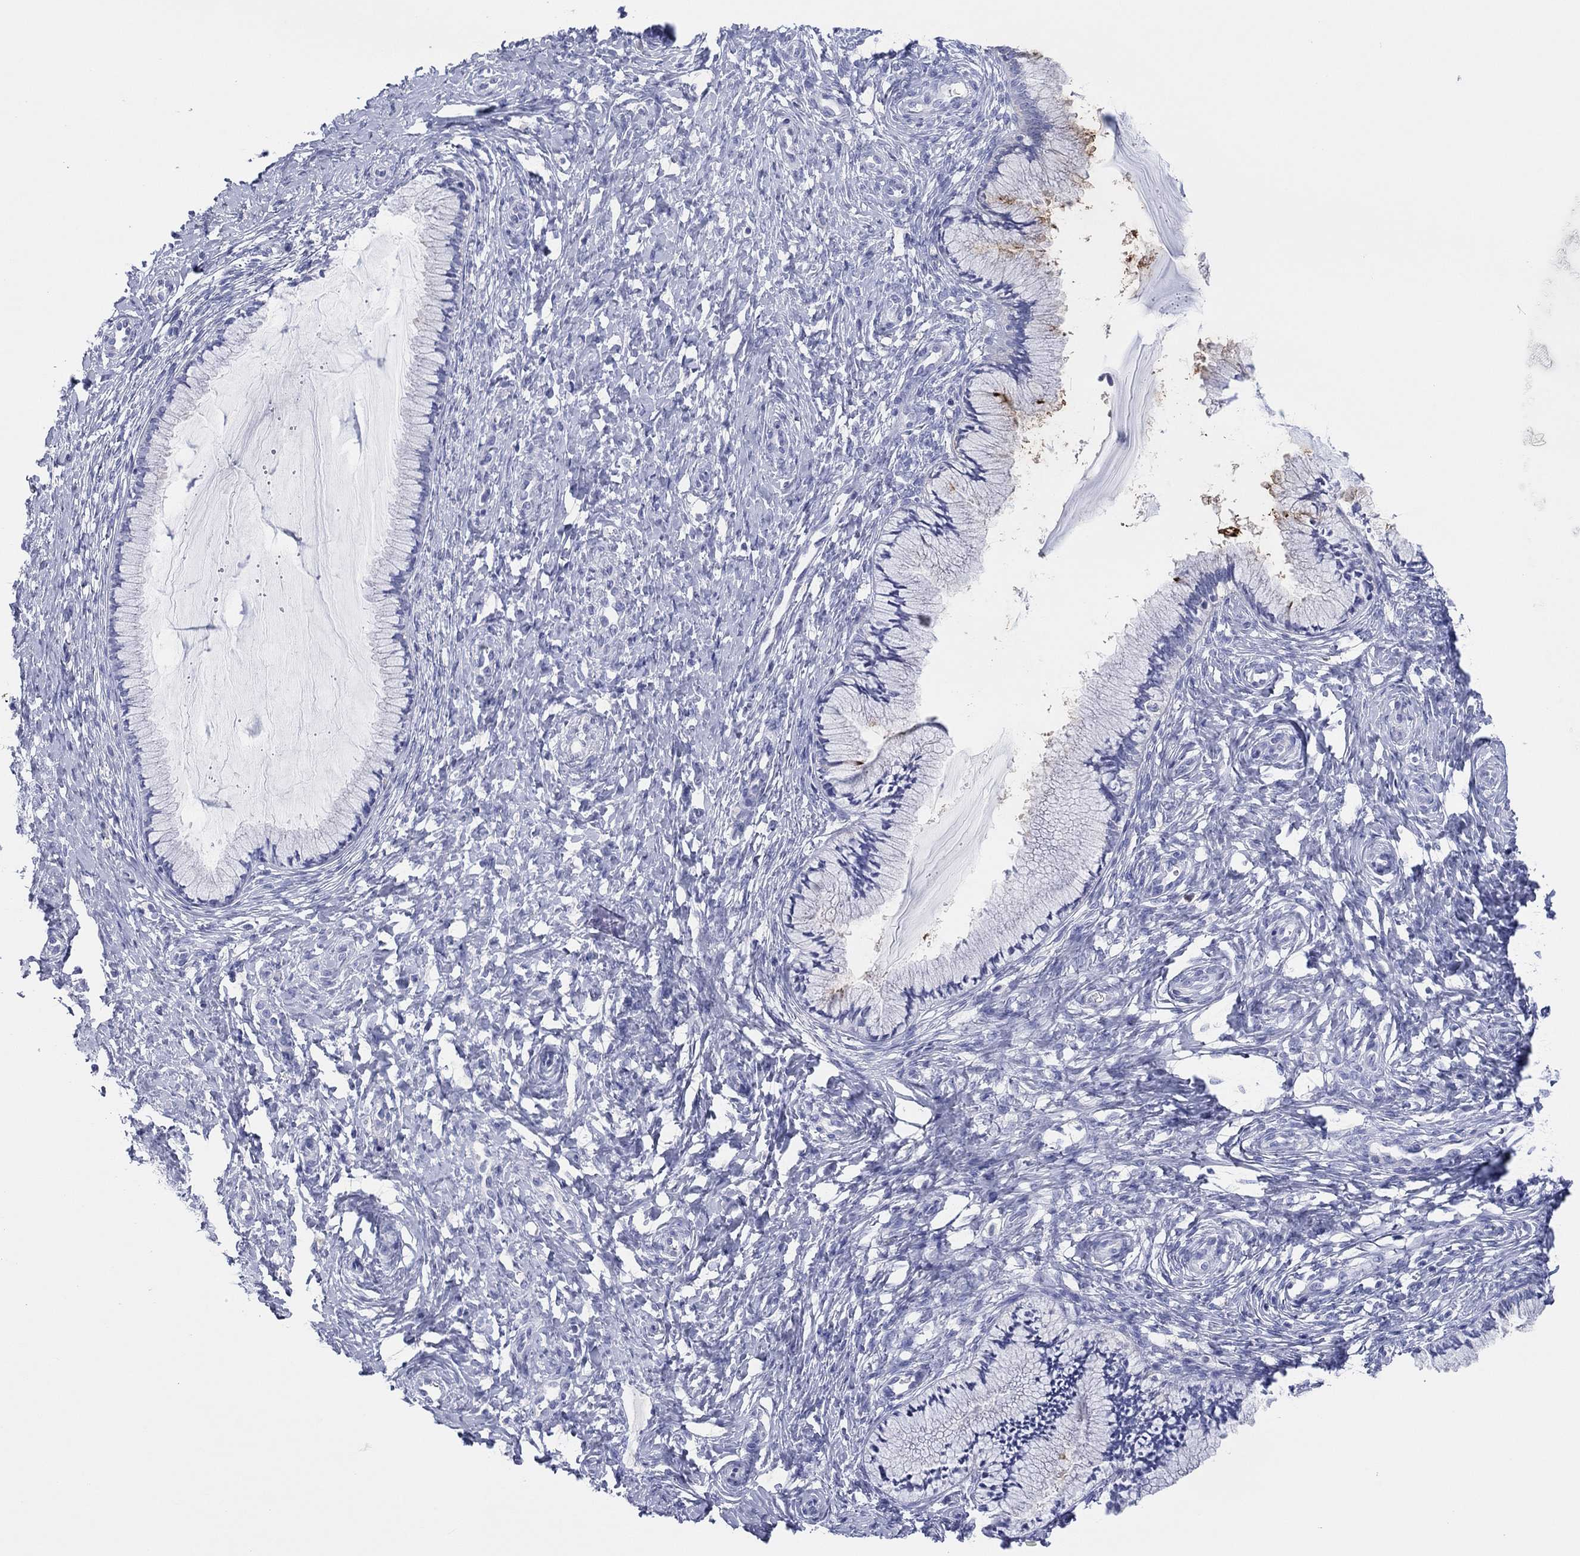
{"staining": {"intensity": "moderate", "quantity": "<25%", "location": "cytoplasmic/membranous"}, "tissue": "cervix", "cell_type": "Glandular cells", "image_type": "normal", "snomed": [{"axis": "morphology", "description": "Normal tissue, NOS"}, {"axis": "topography", "description": "Cervix"}], "caption": "Moderate cytoplasmic/membranous protein expression is appreciated in about <25% of glandular cells in cervix.", "gene": "ERICH3", "patient": {"sex": "female", "age": 37}}